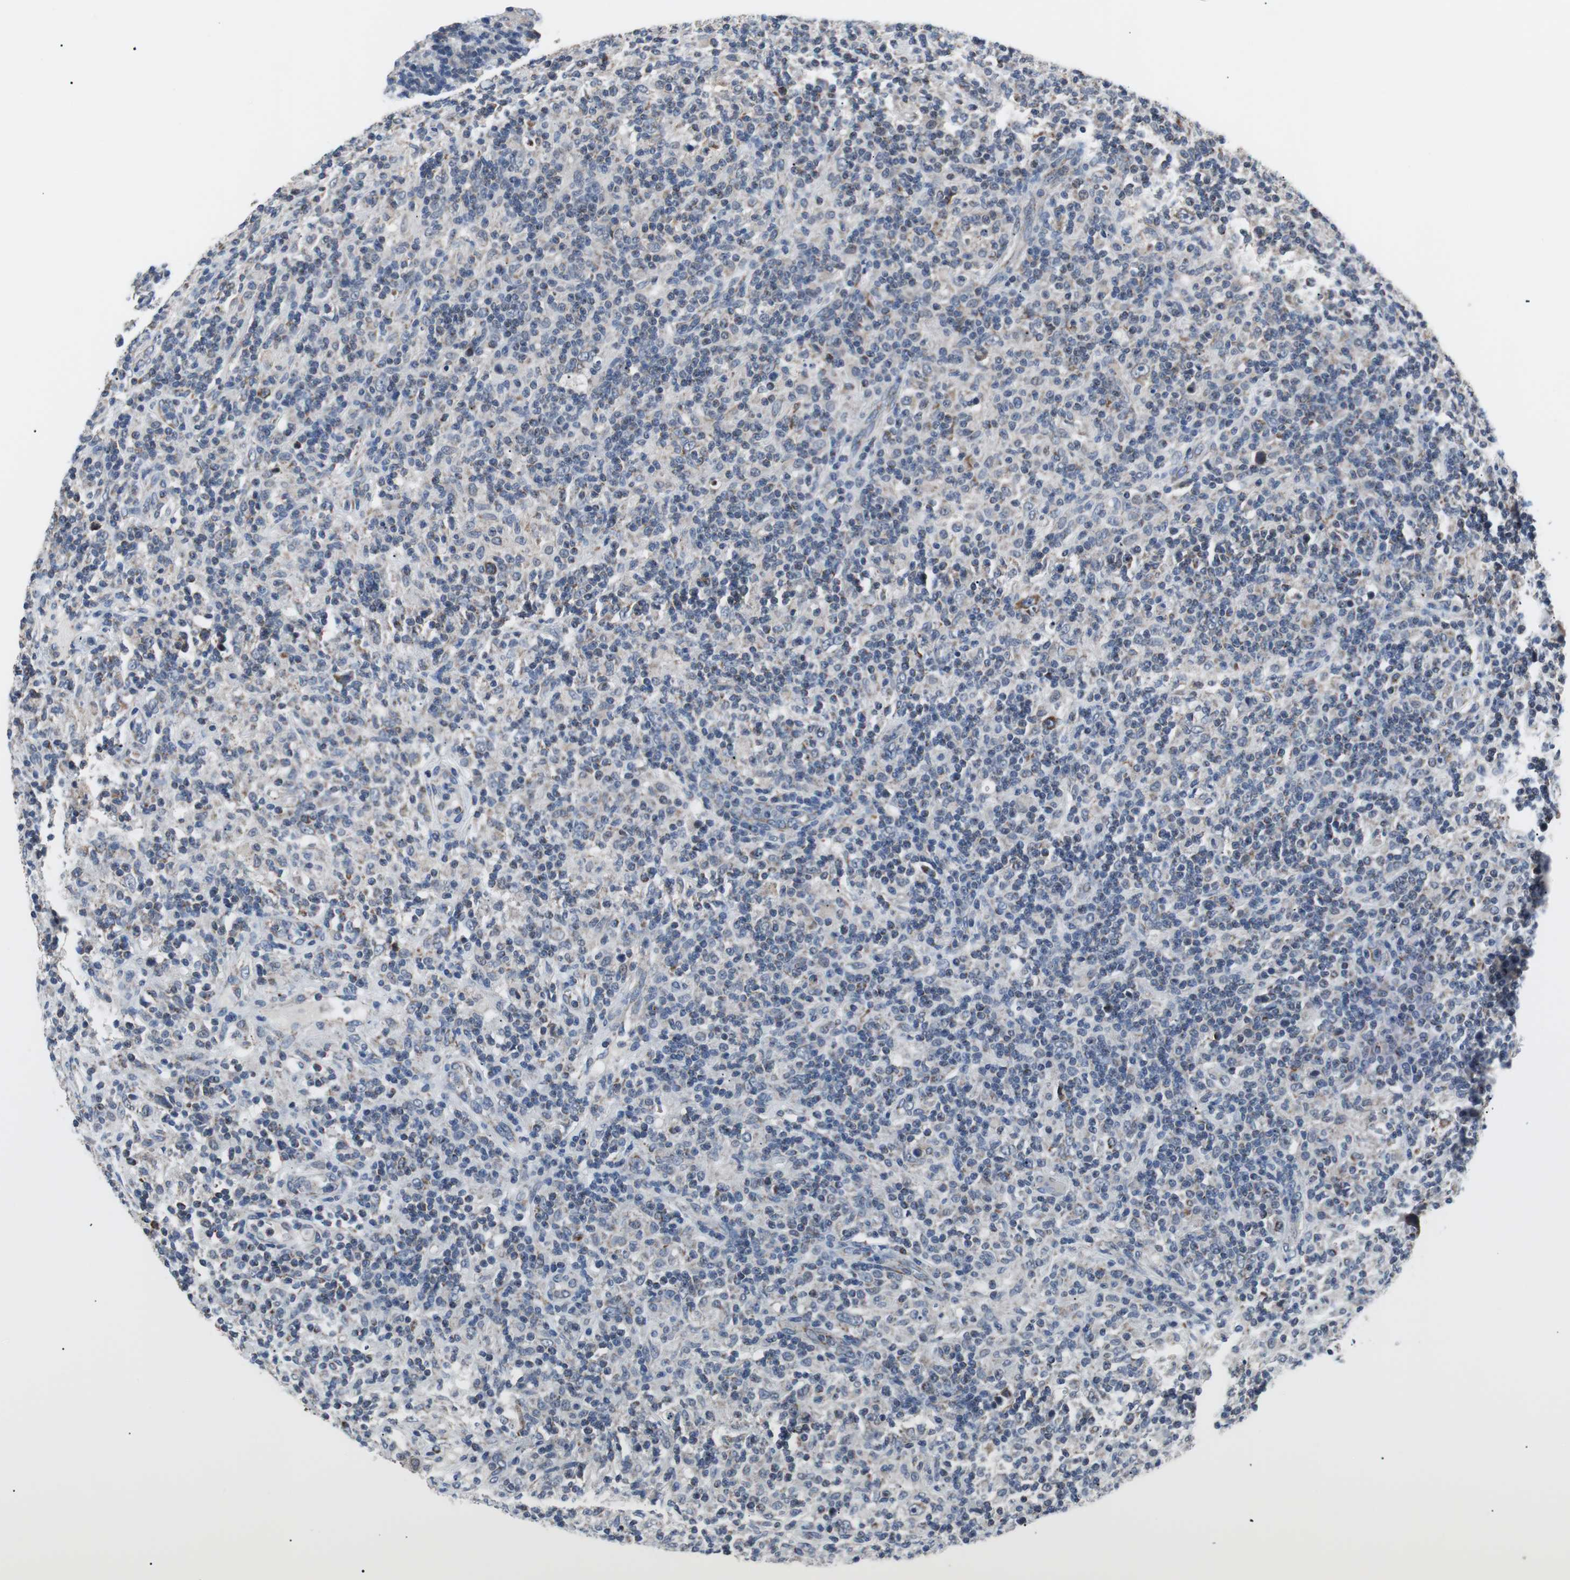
{"staining": {"intensity": "weak", "quantity": "25%-75%", "location": "cytoplasmic/membranous"}, "tissue": "lymphoma", "cell_type": "Tumor cells", "image_type": "cancer", "snomed": [{"axis": "morphology", "description": "Hodgkin's disease, NOS"}, {"axis": "topography", "description": "Lymph node"}], "caption": "Immunohistochemistry image of human lymphoma stained for a protein (brown), which displays low levels of weak cytoplasmic/membranous expression in about 25%-75% of tumor cells.", "gene": "PITRM1", "patient": {"sex": "male", "age": 70}}